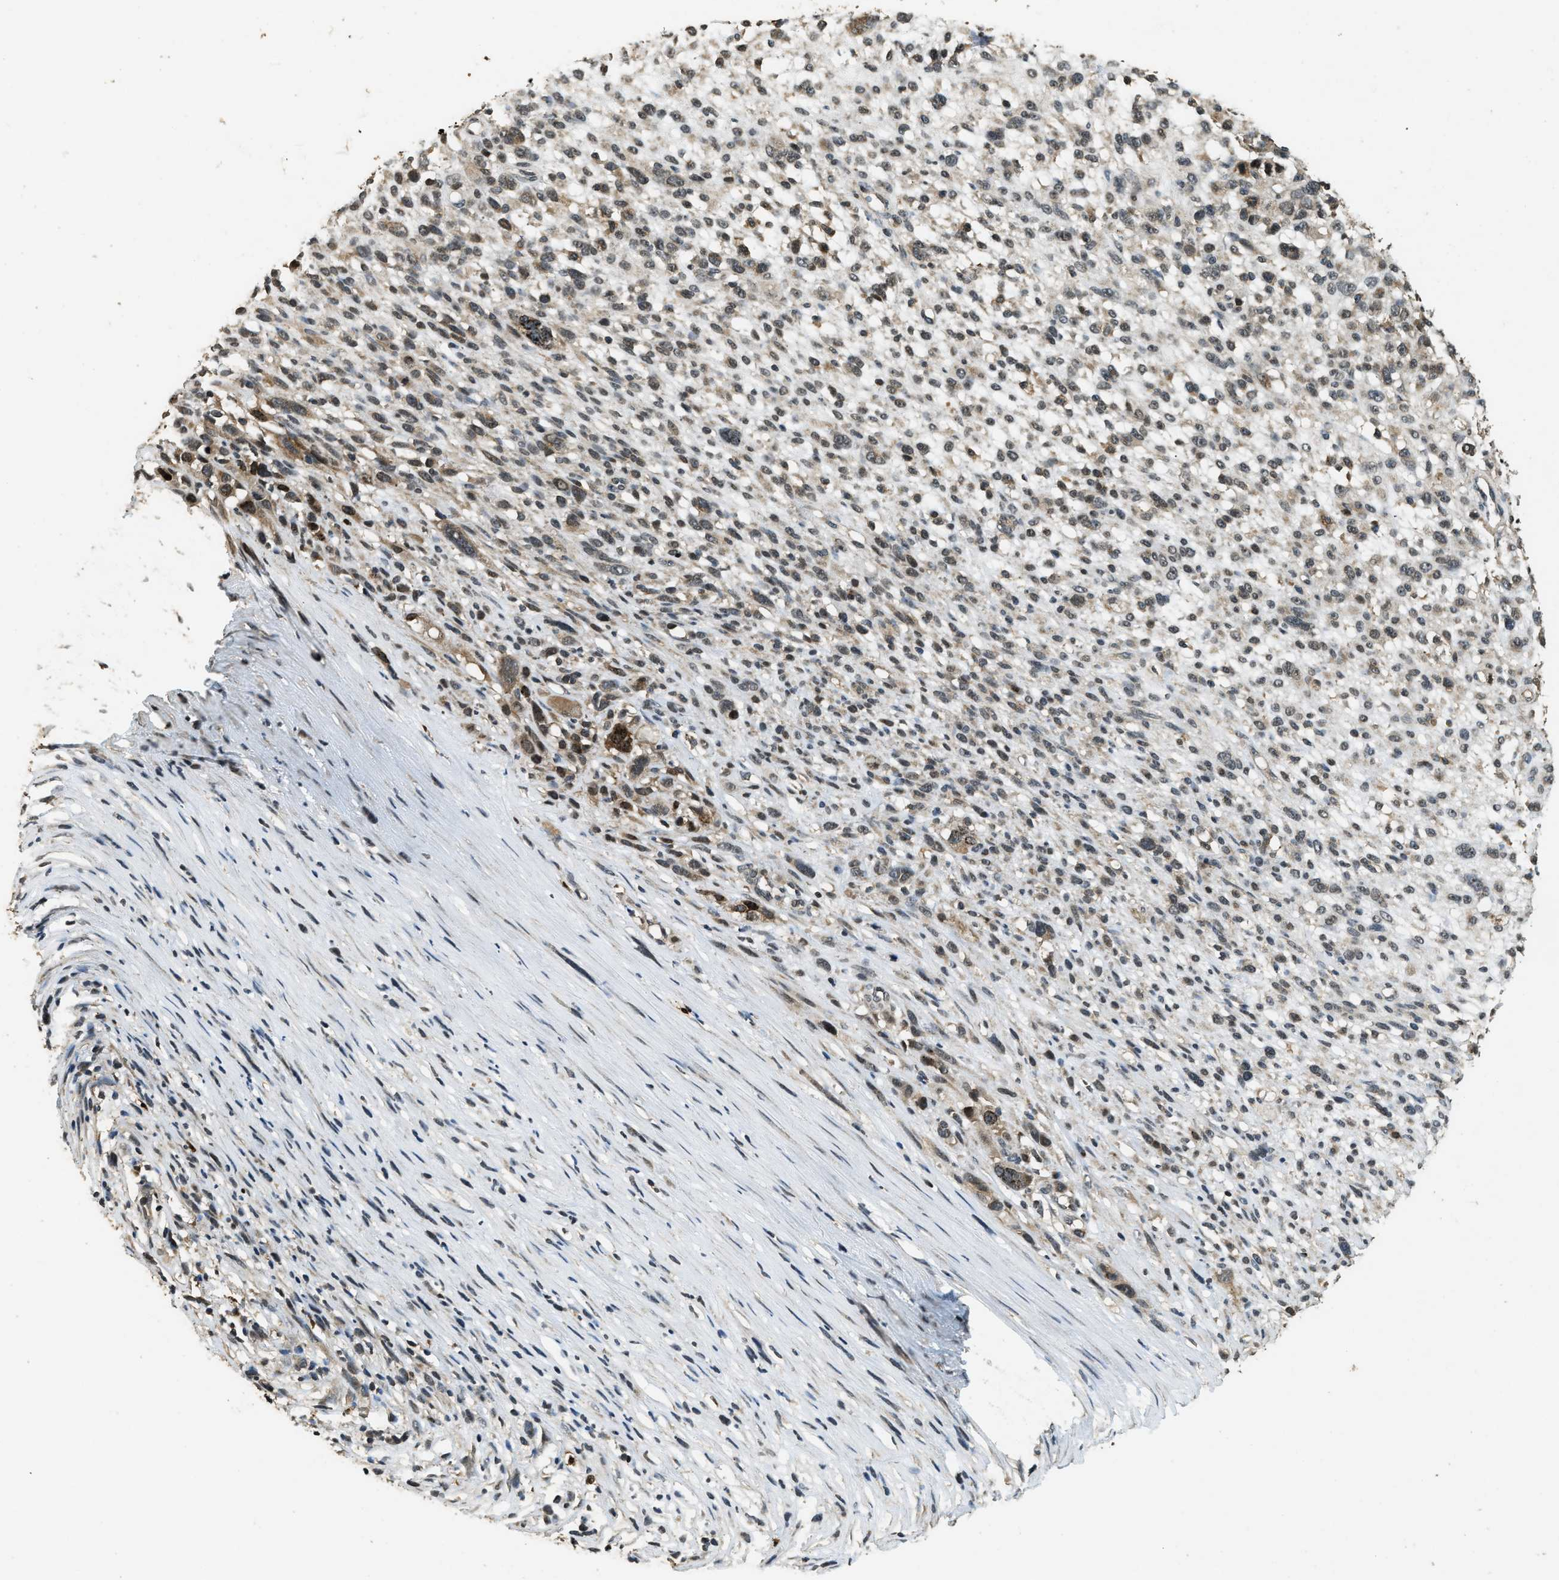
{"staining": {"intensity": "moderate", "quantity": "<25%", "location": "cytoplasmic/membranous"}, "tissue": "melanoma", "cell_type": "Tumor cells", "image_type": "cancer", "snomed": [{"axis": "morphology", "description": "Malignant melanoma, NOS"}, {"axis": "topography", "description": "Skin"}], "caption": "About <25% of tumor cells in human malignant melanoma display moderate cytoplasmic/membranous protein staining as visualized by brown immunohistochemical staining.", "gene": "RNF141", "patient": {"sex": "female", "age": 55}}